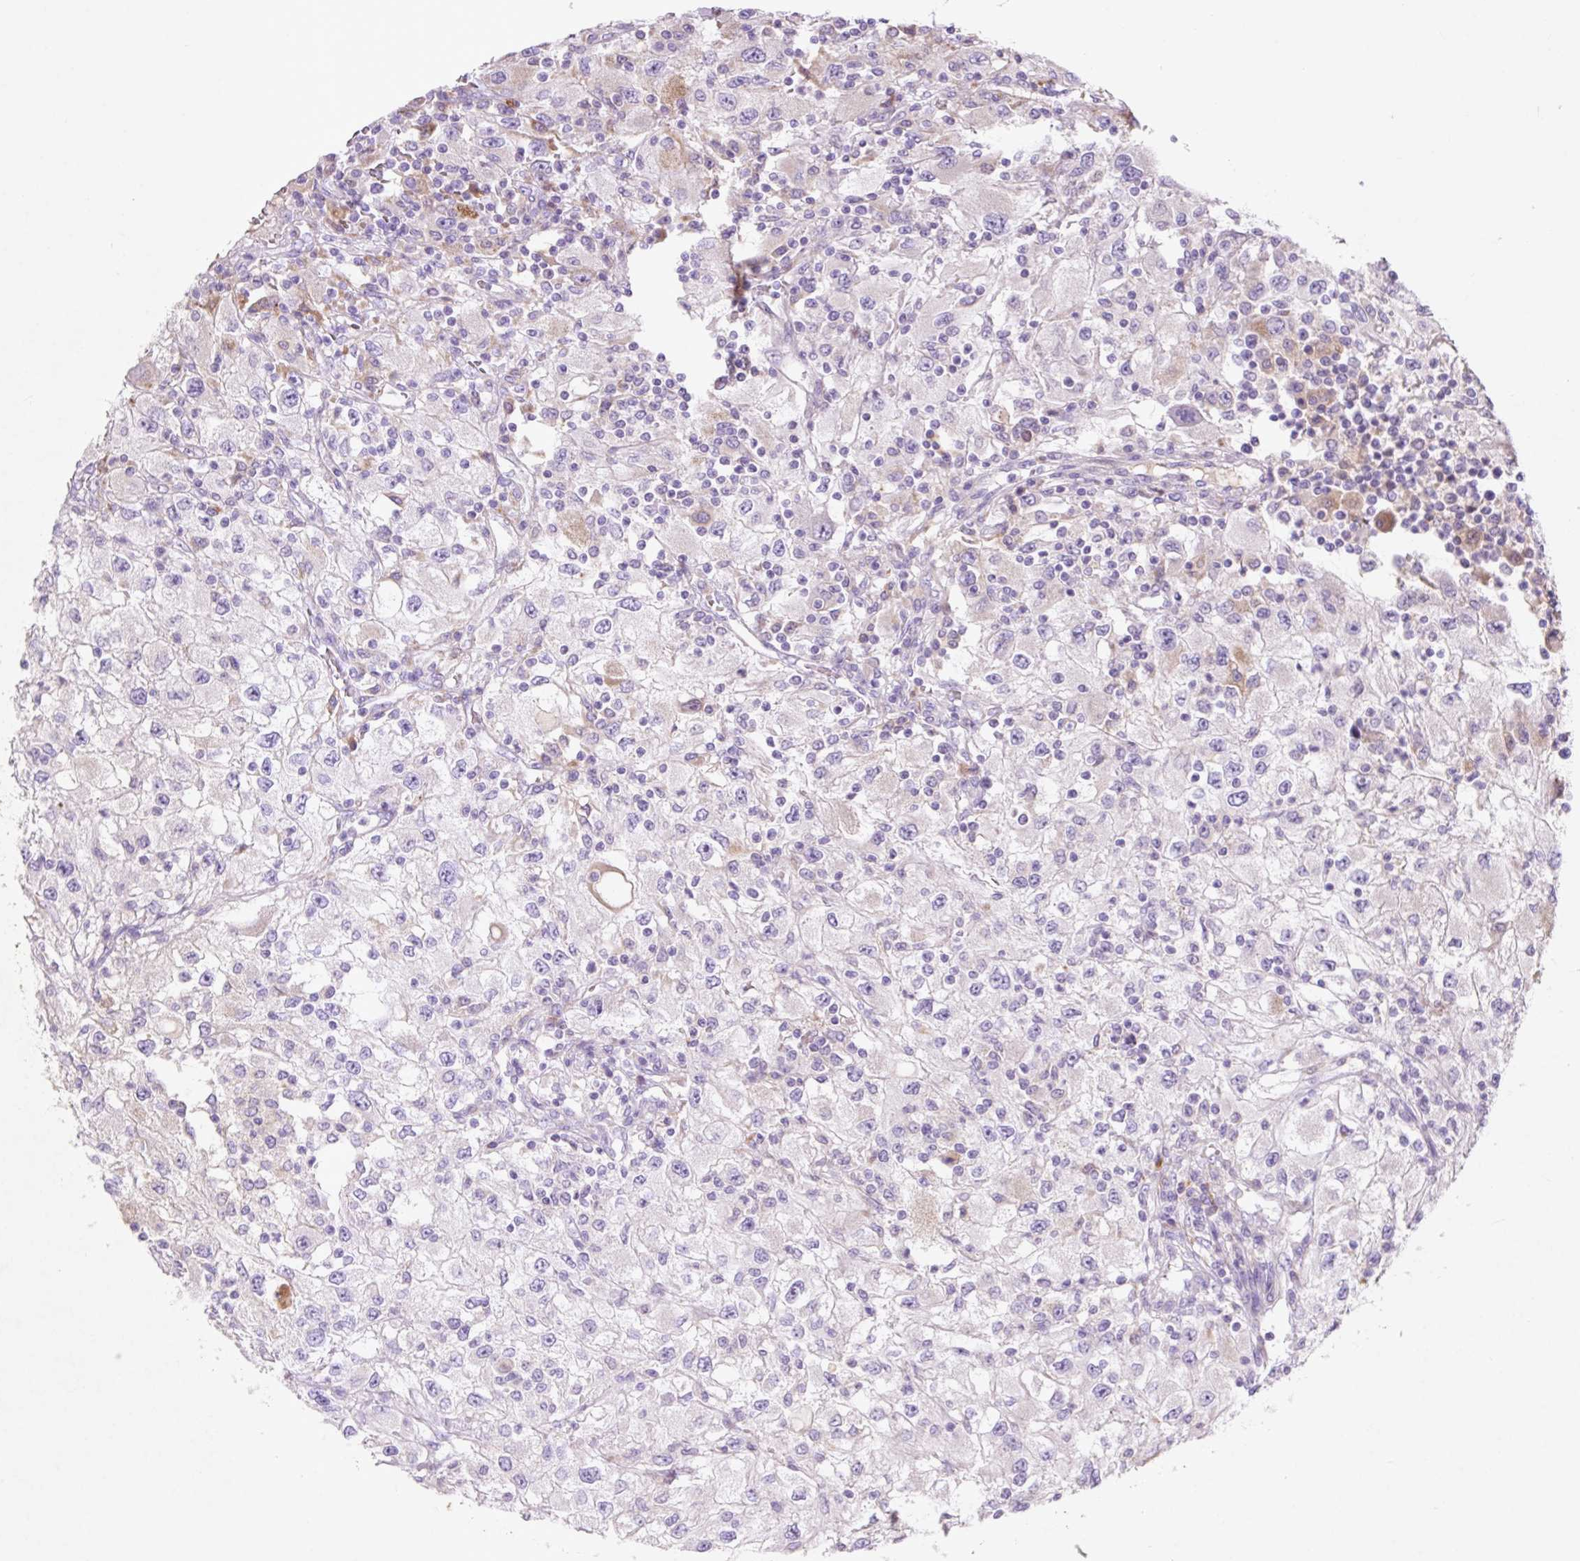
{"staining": {"intensity": "negative", "quantity": "none", "location": "none"}, "tissue": "renal cancer", "cell_type": "Tumor cells", "image_type": "cancer", "snomed": [{"axis": "morphology", "description": "Adenocarcinoma, NOS"}, {"axis": "topography", "description": "Kidney"}], "caption": "Tumor cells are negative for brown protein staining in adenocarcinoma (renal).", "gene": "HEXA", "patient": {"sex": "female", "age": 67}}